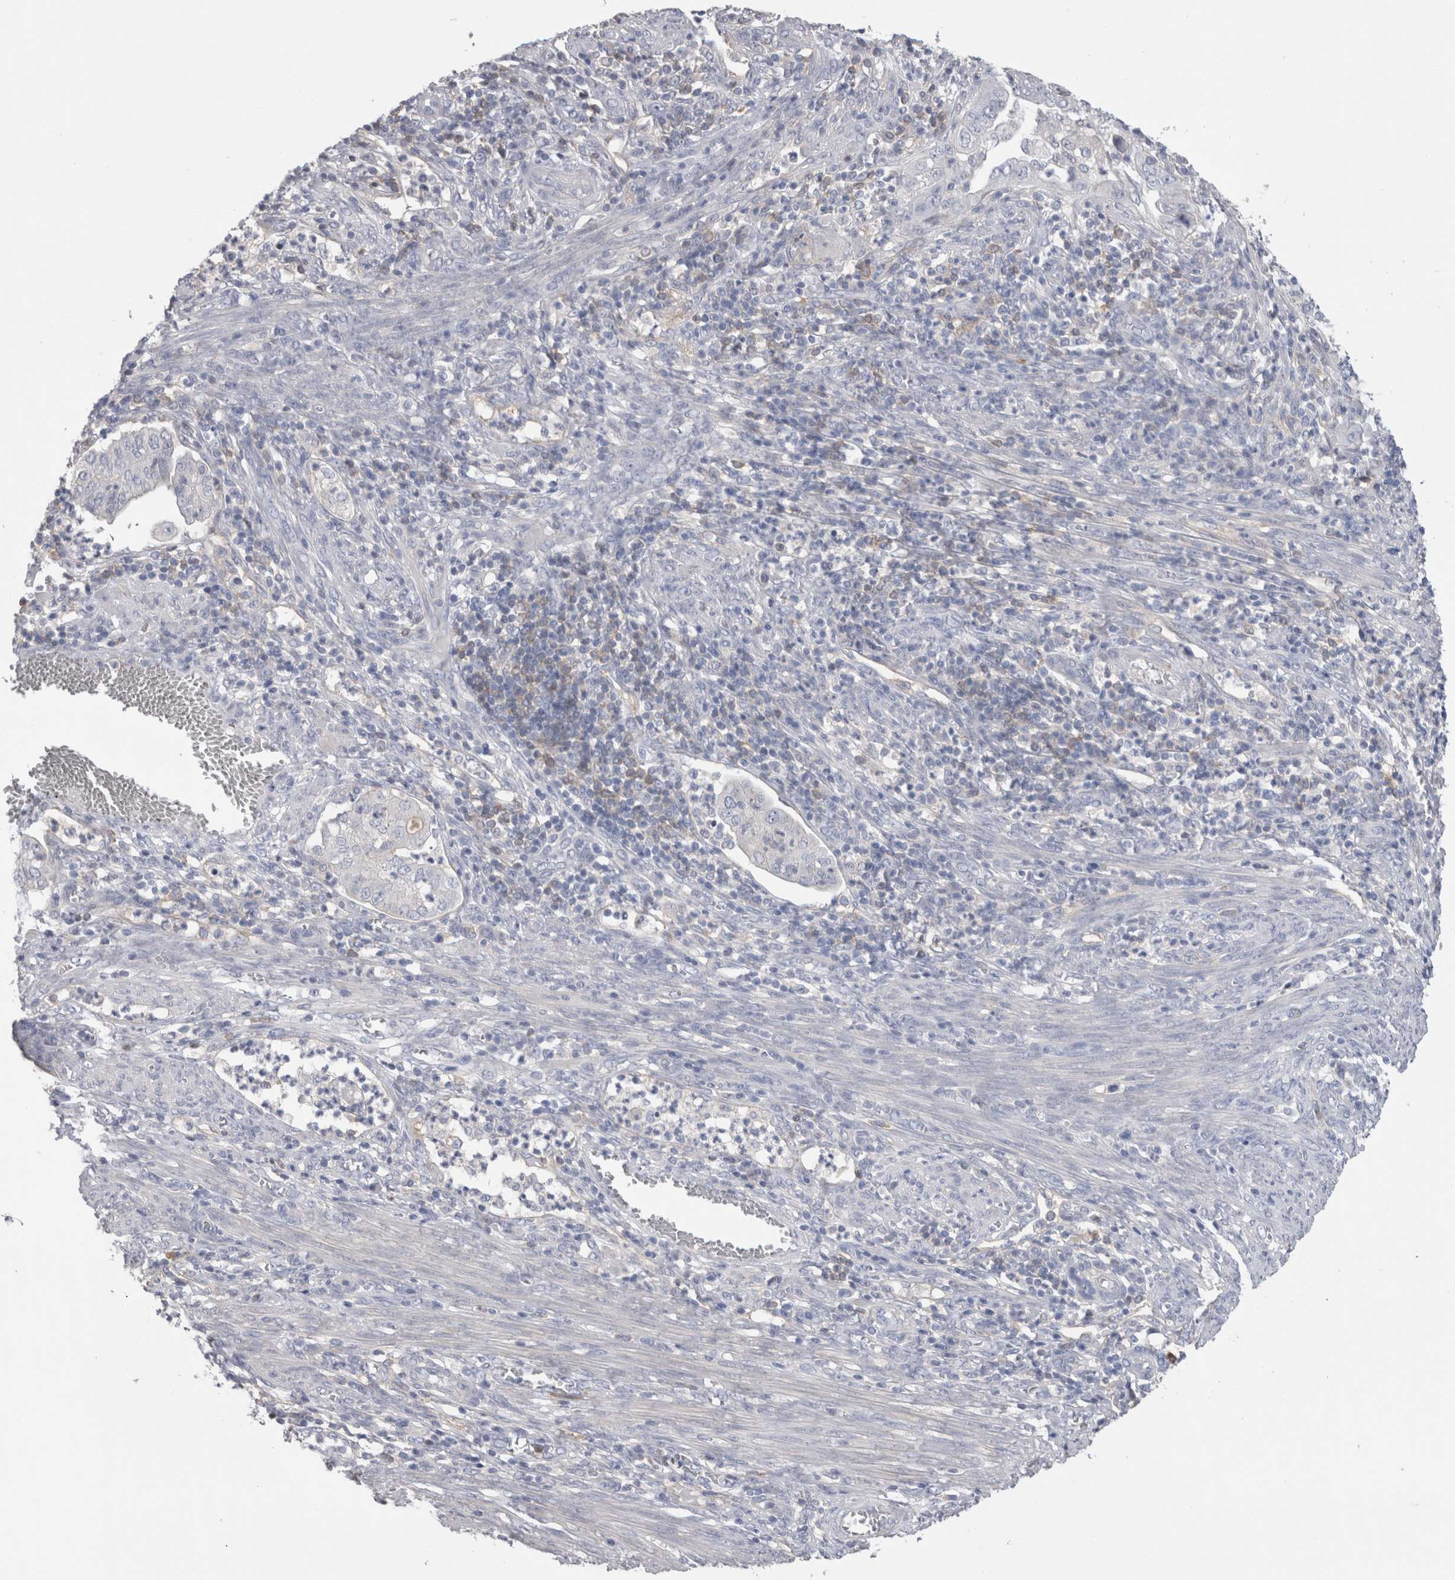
{"staining": {"intensity": "negative", "quantity": "none", "location": "none"}, "tissue": "endometrial cancer", "cell_type": "Tumor cells", "image_type": "cancer", "snomed": [{"axis": "morphology", "description": "Adenocarcinoma, NOS"}, {"axis": "topography", "description": "Endometrium"}], "caption": "IHC of human adenocarcinoma (endometrial) displays no expression in tumor cells.", "gene": "SCRN1", "patient": {"sex": "female", "age": 51}}